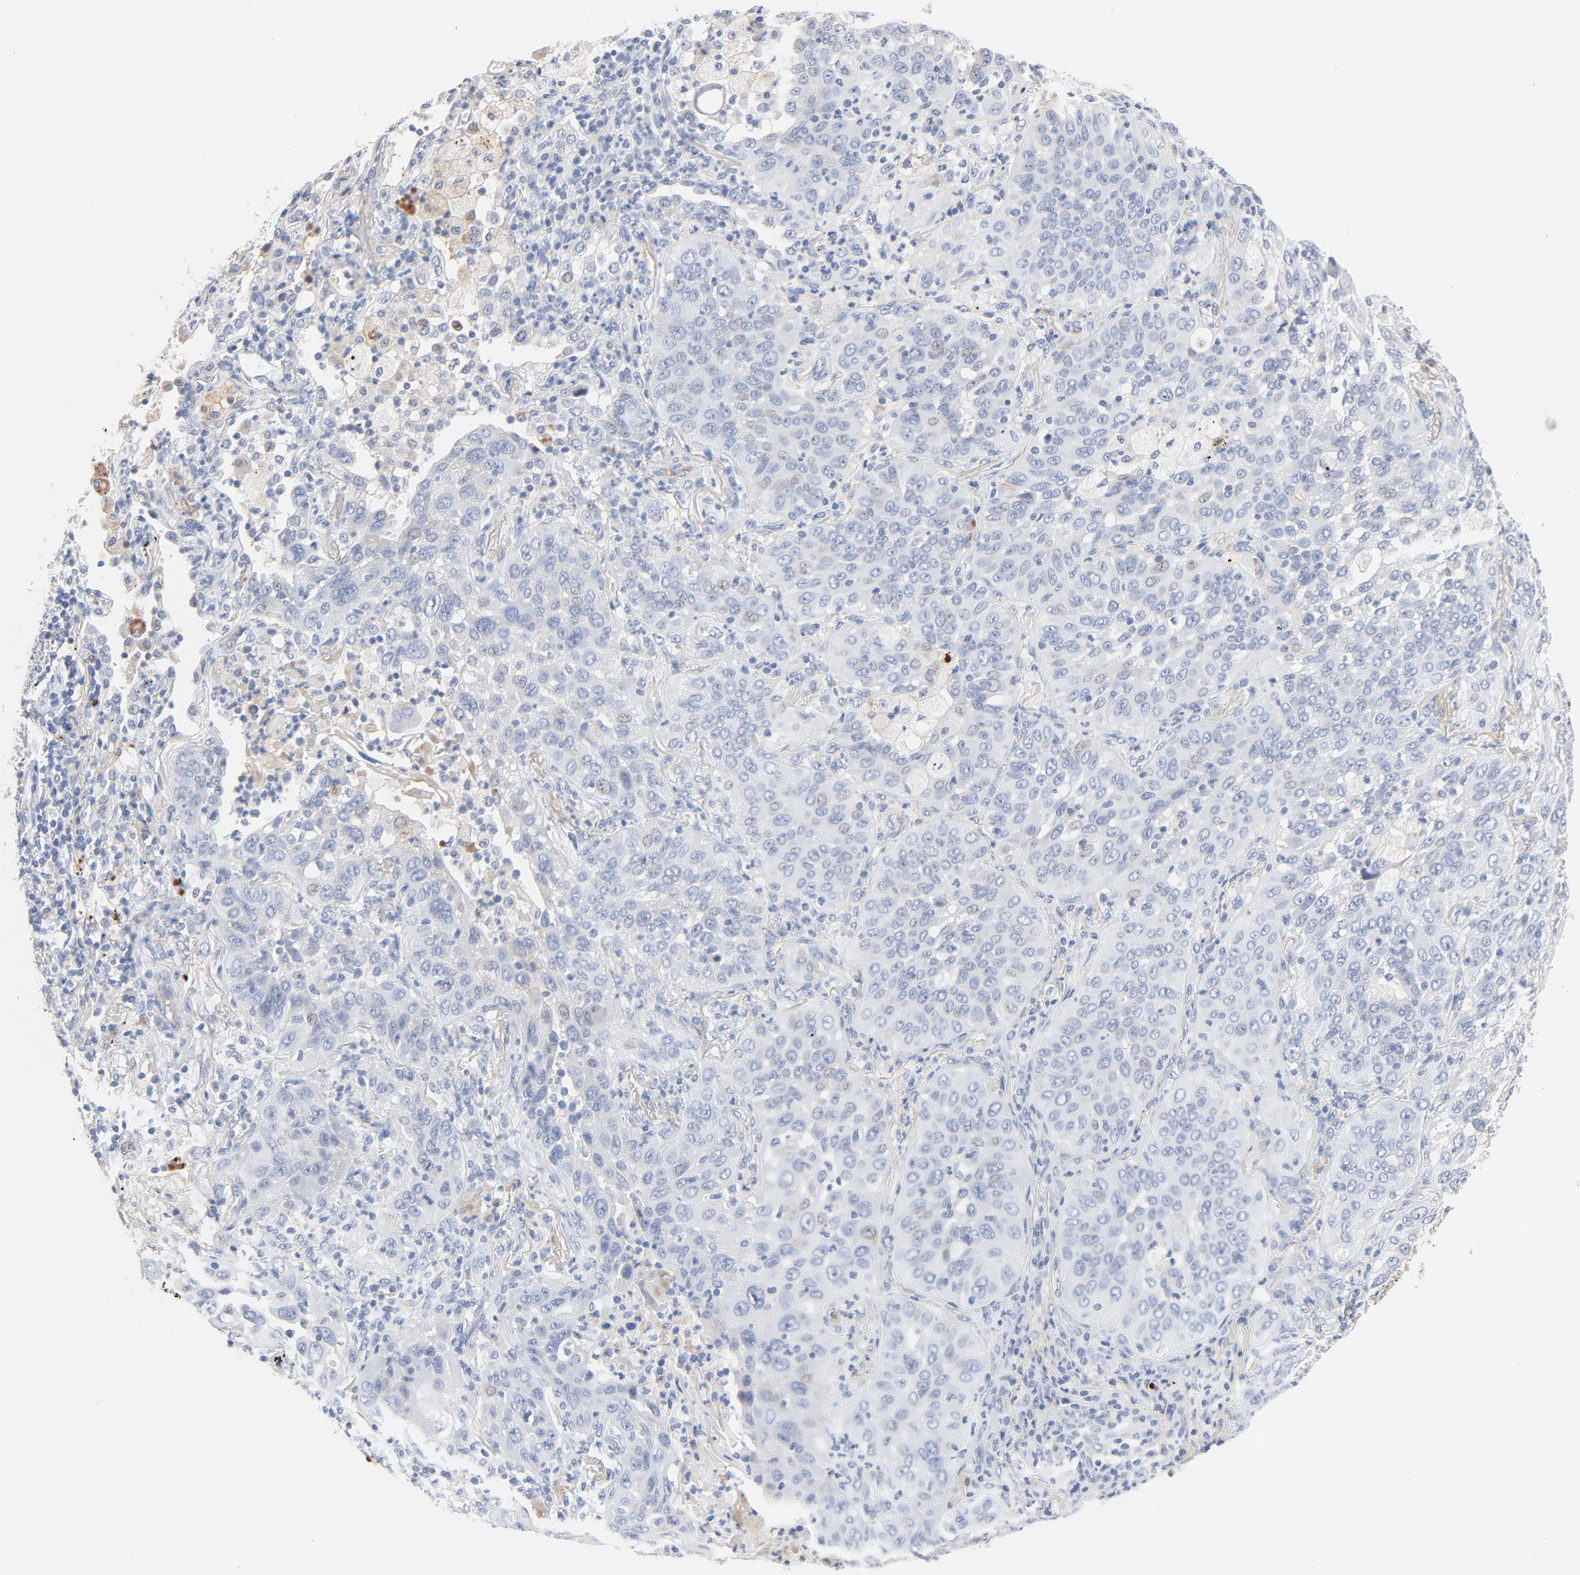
{"staining": {"intensity": "negative", "quantity": "none", "location": "none"}, "tissue": "lung cancer", "cell_type": "Tumor cells", "image_type": "cancer", "snomed": [{"axis": "morphology", "description": "Squamous cell carcinoma, NOS"}, {"axis": "topography", "description": "Lung"}], "caption": "Immunohistochemistry (IHC) histopathology image of human lung cancer stained for a protein (brown), which reveals no positivity in tumor cells. (DAB IHC, high magnification).", "gene": "SERPINA4", "patient": {"sex": "female", "age": 67}}